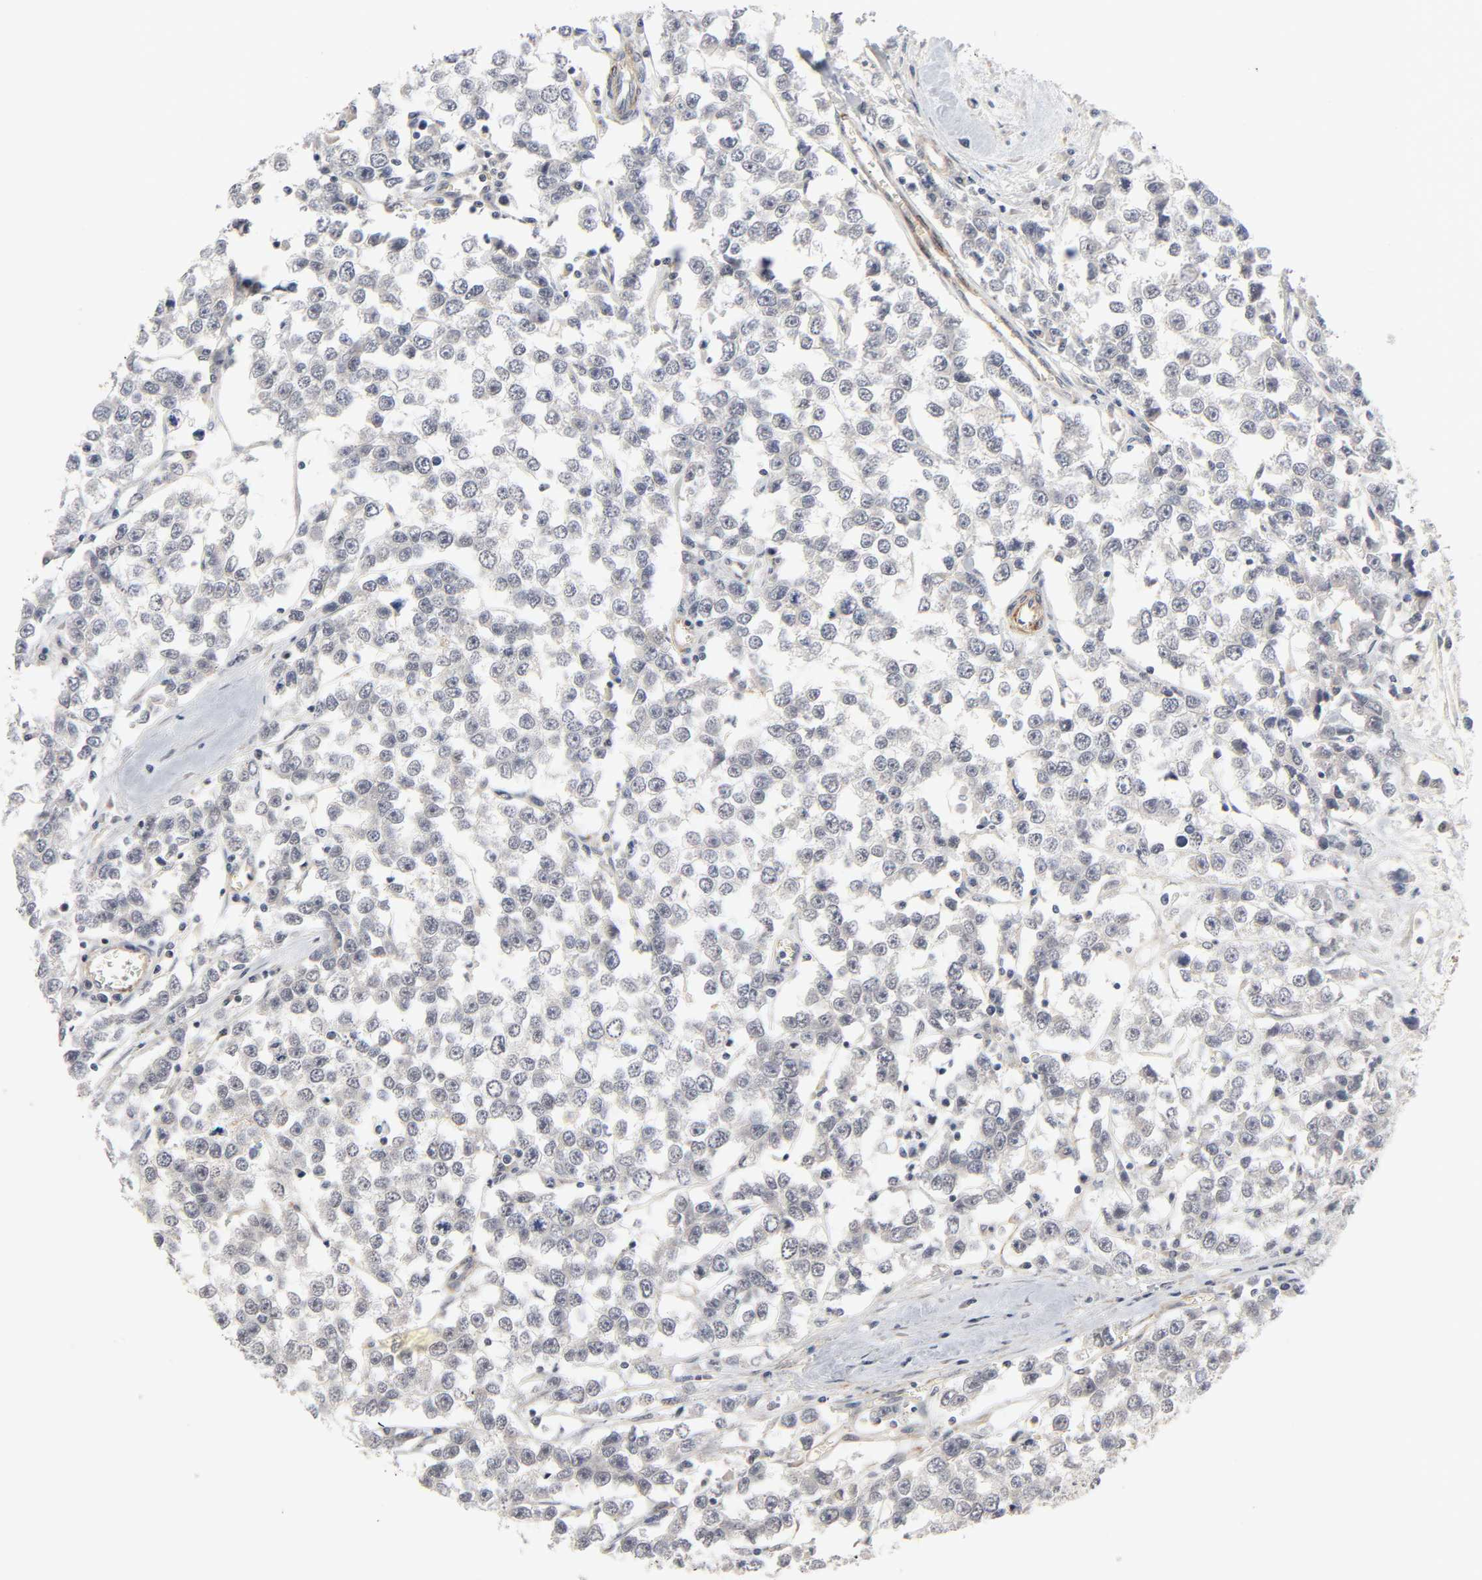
{"staining": {"intensity": "weak", "quantity": "<25%", "location": "cytoplasmic/membranous"}, "tissue": "testis cancer", "cell_type": "Tumor cells", "image_type": "cancer", "snomed": [{"axis": "morphology", "description": "Seminoma, NOS"}, {"axis": "morphology", "description": "Carcinoma, Embryonal, NOS"}, {"axis": "topography", "description": "Testis"}], "caption": "A high-resolution micrograph shows immunohistochemistry staining of testis cancer (seminoma), which shows no significant positivity in tumor cells.", "gene": "REEP6", "patient": {"sex": "male", "age": 52}}